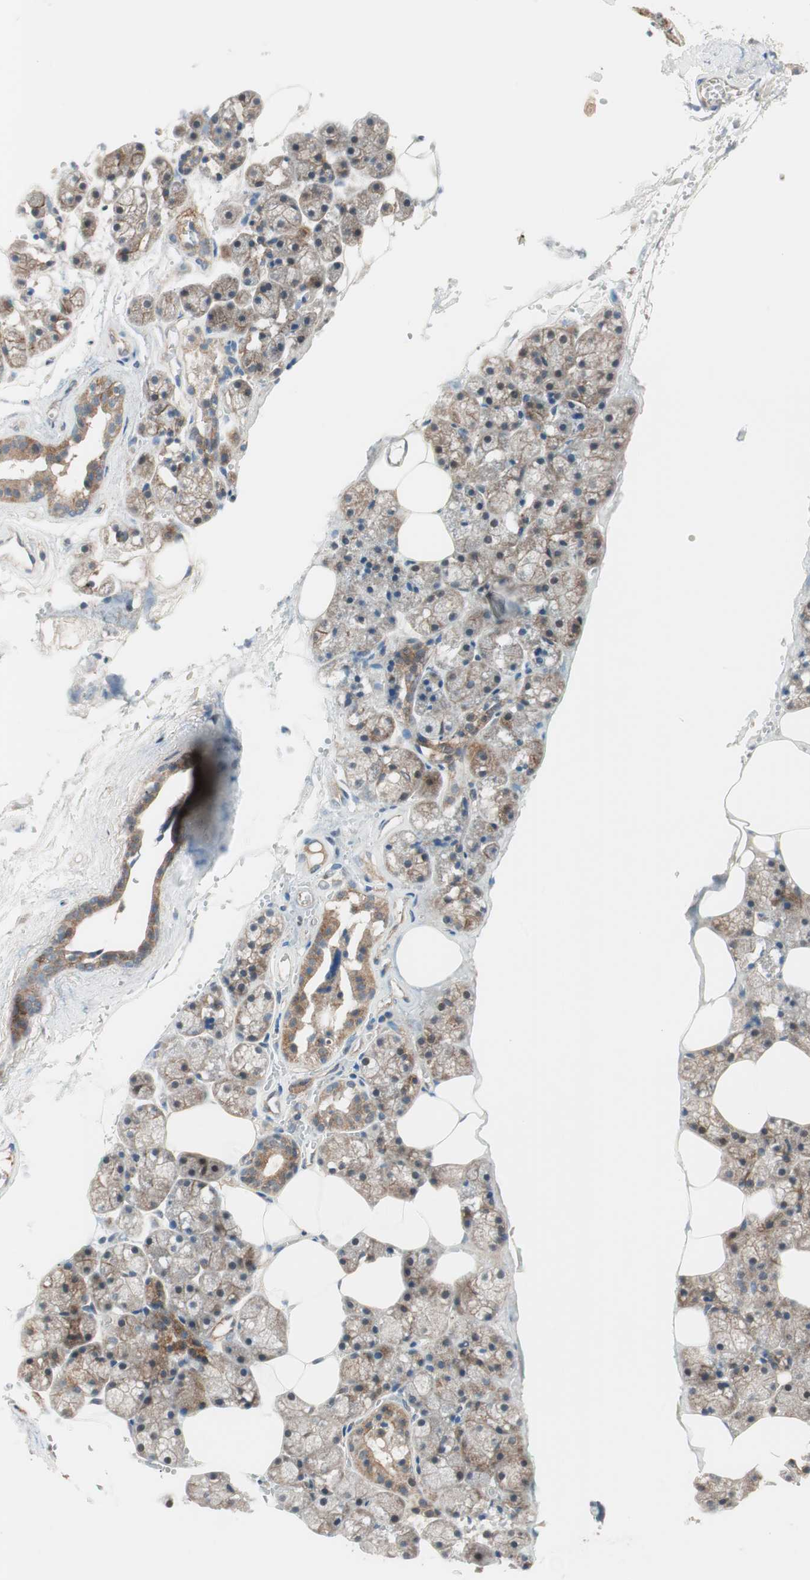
{"staining": {"intensity": "moderate", "quantity": ">75%", "location": "cytoplasmic/membranous"}, "tissue": "salivary gland", "cell_type": "Glandular cells", "image_type": "normal", "snomed": [{"axis": "morphology", "description": "Normal tissue, NOS"}, {"axis": "topography", "description": "Salivary gland"}], "caption": "Salivary gland stained with DAB IHC exhibits medium levels of moderate cytoplasmic/membranous staining in approximately >75% of glandular cells. (Stains: DAB (3,3'-diaminobenzidine) in brown, nuclei in blue, Microscopy: brightfield microscopy at high magnification).", "gene": "ABI1", "patient": {"sex": "male", "age": 62}}